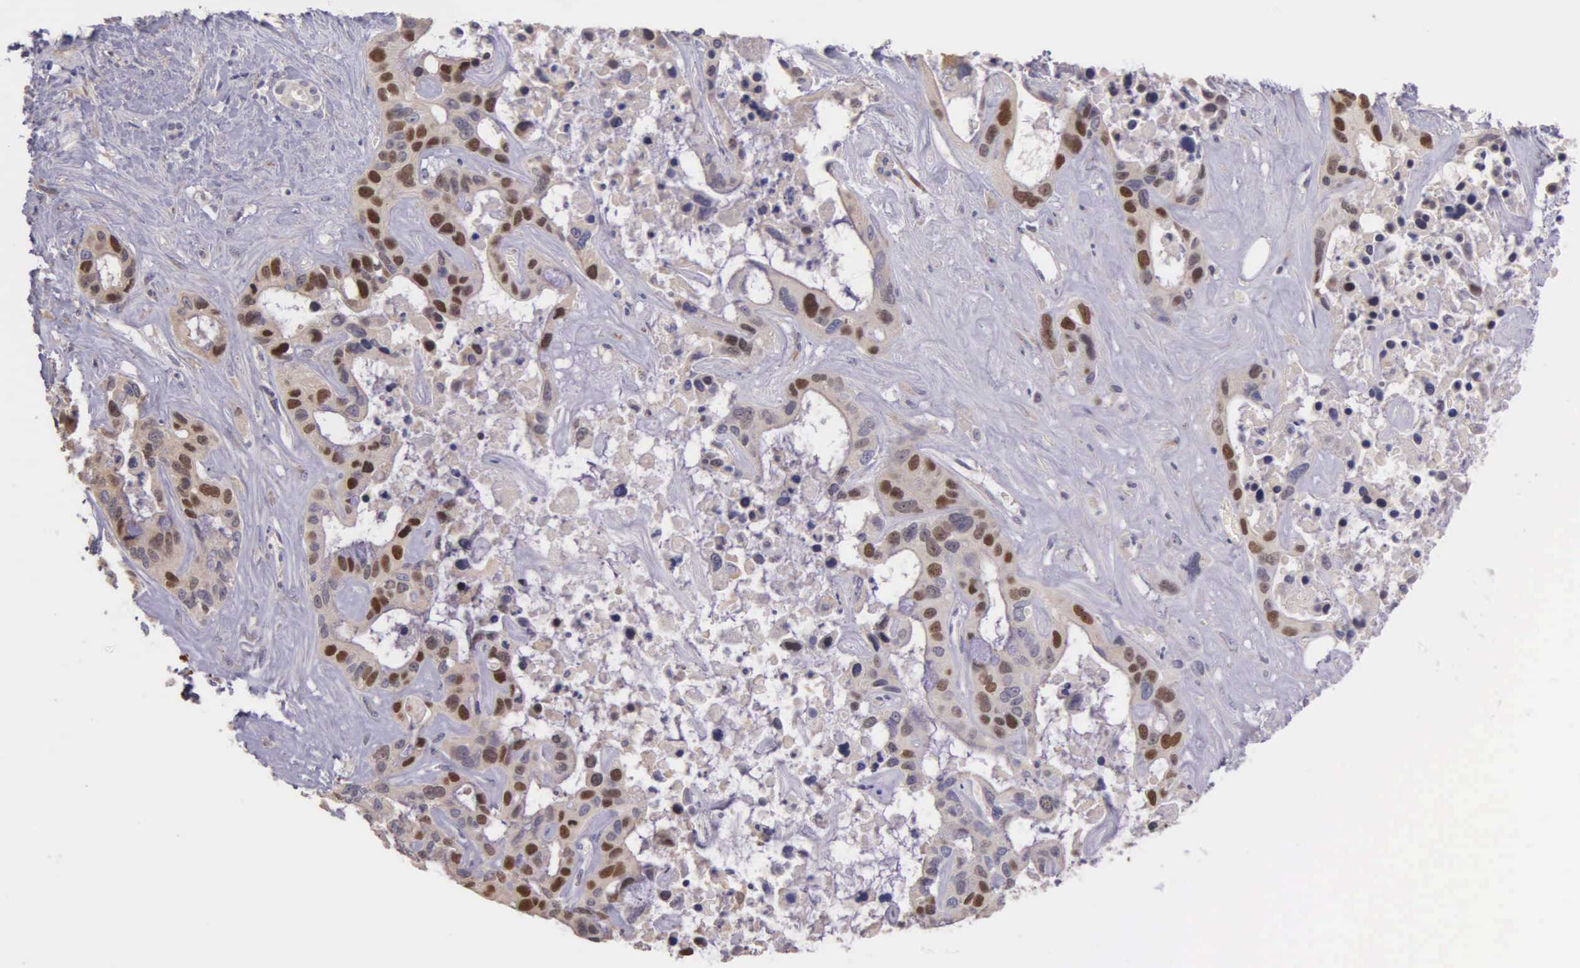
{"staining": {"intensity": "strong", "quantity": "25%-75%", "location": "nuclear"}, "tissue": "liver cancer", "cell_type": "Tumor cells", "image_type": "cancer", "snomed": [{"axis": "morphology", "description": "Cholangiocarcinoma"}, {"axis": "topography", "description": "Liver"}], "caption": "Protein staining of liver cancer tissue displays strong nuclear staining in approximately 25%-75% of tumor cells.", "gene": "MCM5", "patient": {"sex": "female", "age": 65}}